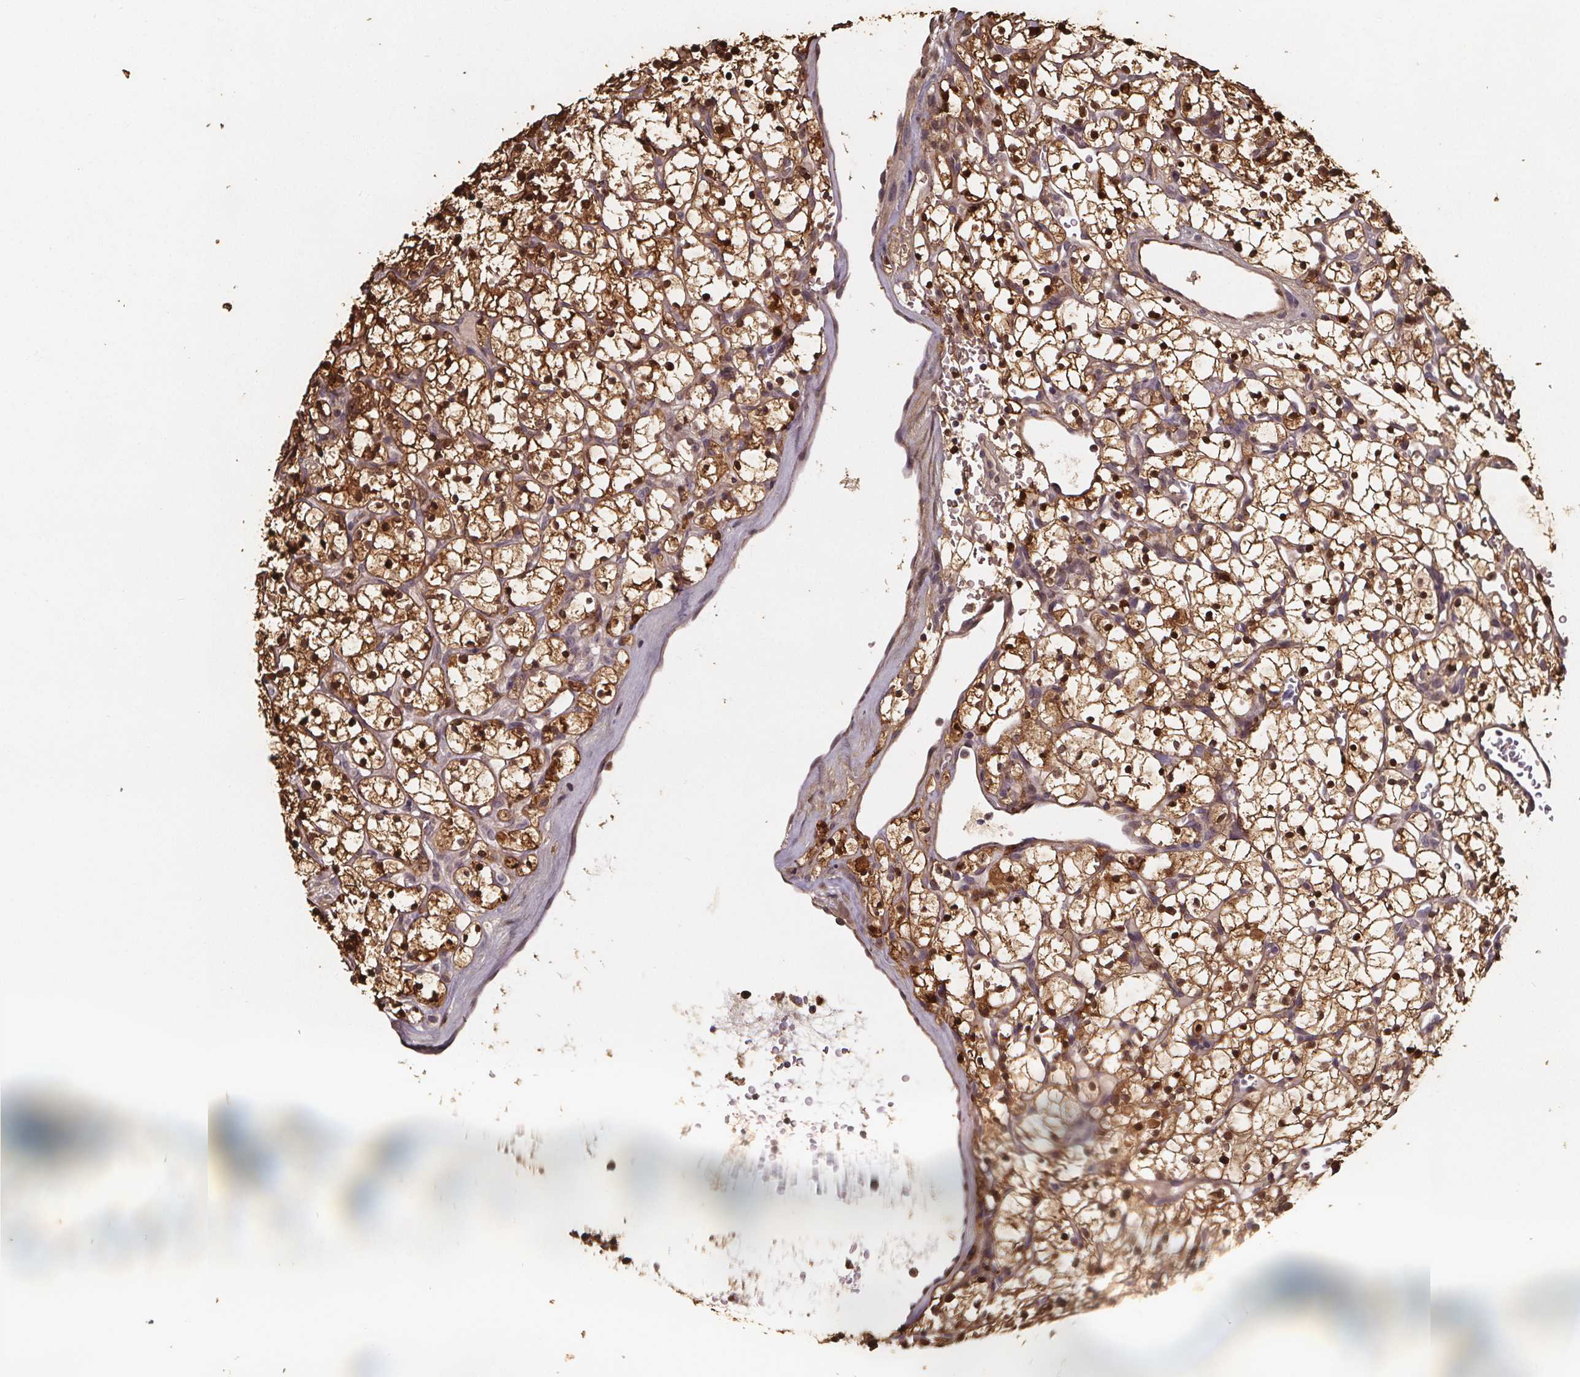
{"staining": {"intensity": "strong", "quantity": ">75%", "location": "cytoplasmic/membranous,nuclear"}, "tissue": "renal cancer", "cell_type": "Tumor cells", "image_type": "cancer", "snomed": [{"axis": "morphology", "description": "Adenocarcinoma, NOS"}, {"axis": "topography", "description": "Kidney"}], "caption": "IHC (DAB) staining of renal adenocarcinoma shows strong cytoplasmic/membranous and nuclear protein expression in approximately >75% of tumor cells. Using DAB (3,3'-diaminobenzidine) (brown) and hematoxylin (blue) stains, captured at high magnification using brightfield microscopy.", "gene": "ZNF879", "patient": {"sex": "female", "age": 64}}